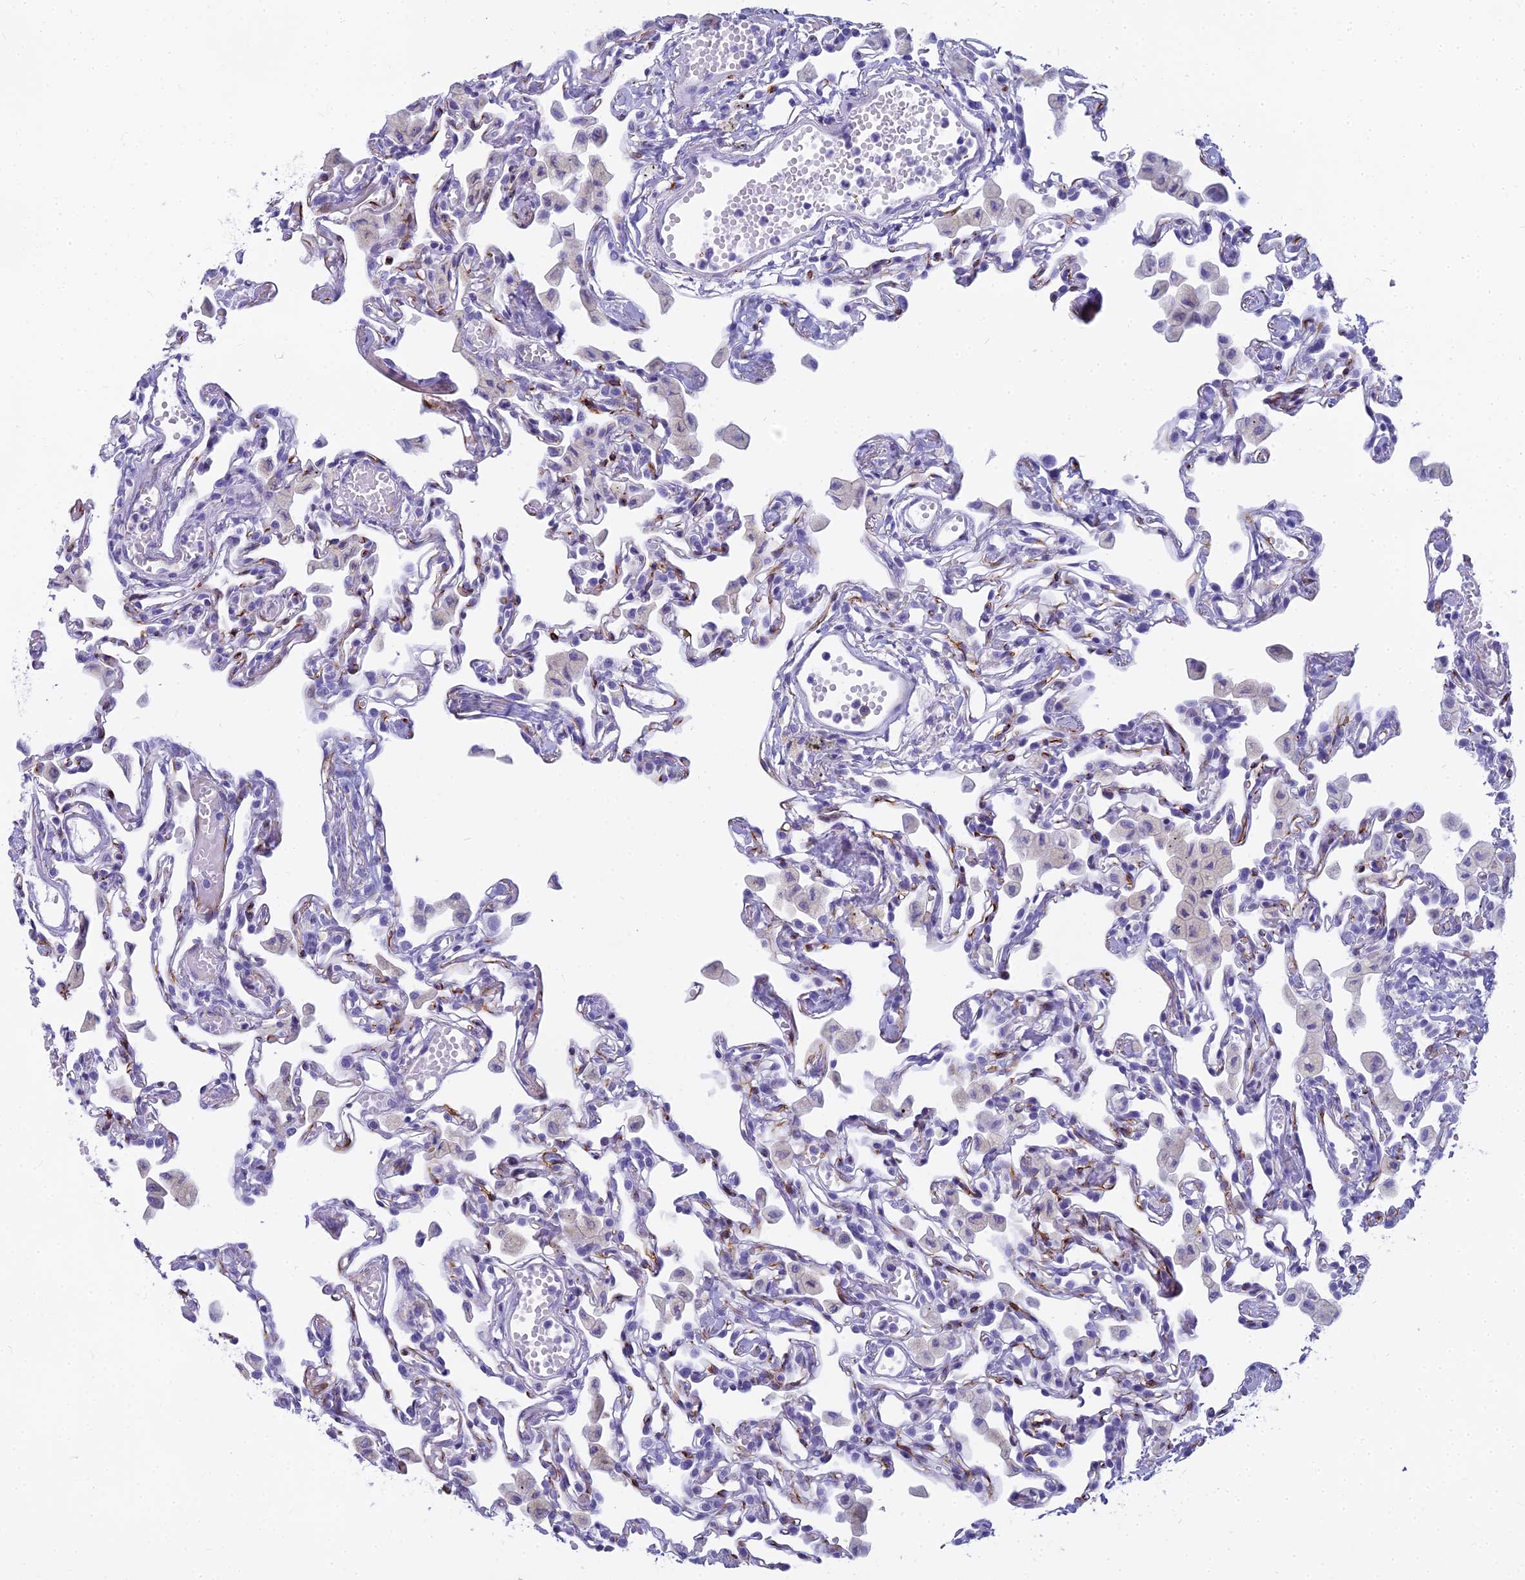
{"staining": {"intensity": "negative", "quantity": "none", "location": "none"}, "tissue": "lung", "cell_type": "Alveolar cells", "image_type": "normal", "snomed": [{"axis": "morphology", "description": "Normal tissue, NOS"}, {"axis": "topography", "description": "Bronchus"}, {"axis": "topography", "description": "Lung"}], "caption": "This image is of benign lung stained with immunohistochemistry to label a protein in brown with the nuclei are counter-stained blue. There is no staining in alveolar cells.", "gene": "ENSG00000265118", "patient": {"sex": "female", "age": 49}}